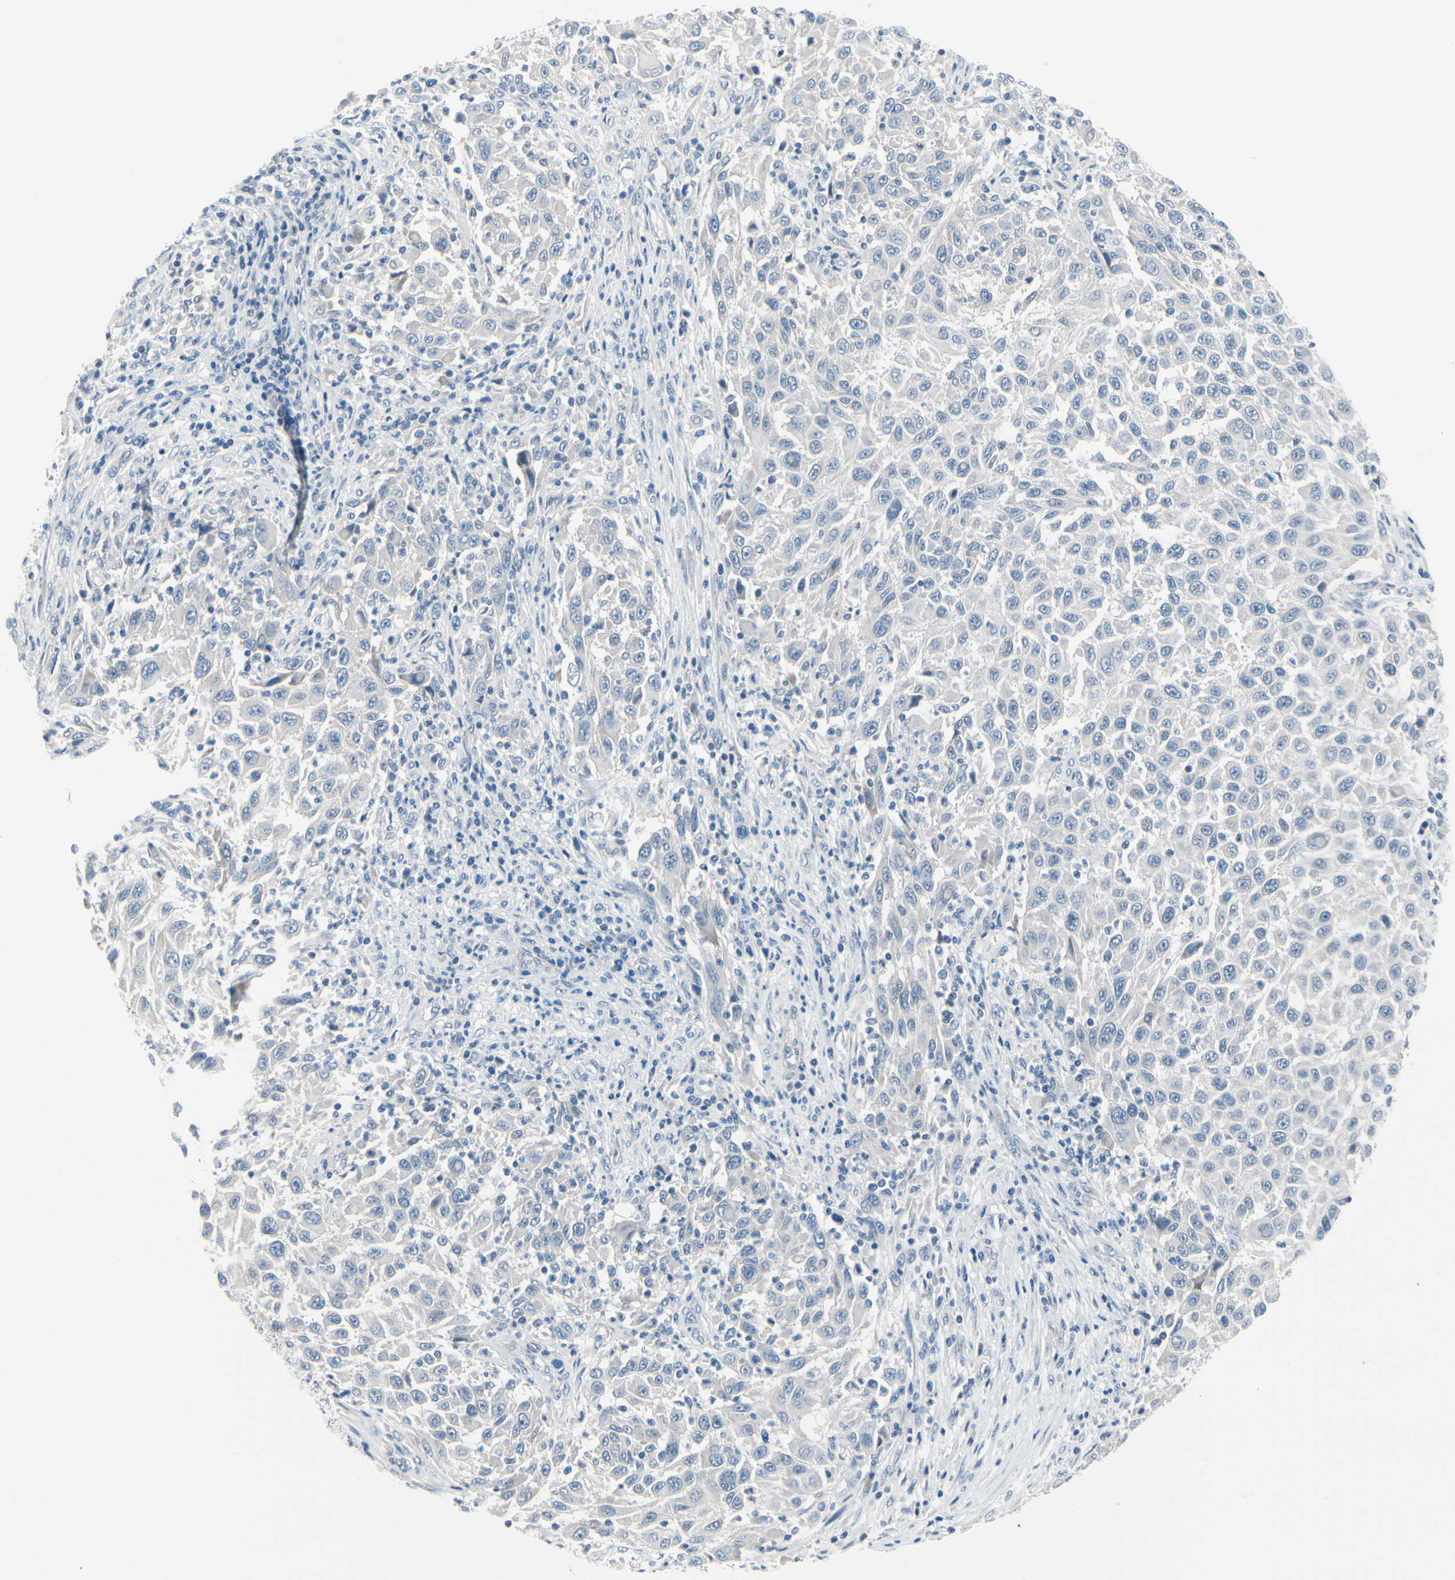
{"staining": {"intensity": "negative", "quantity": "none", "location": "none"}, "tissue": "melanoma", "cell_type": "Tumor cells", "image_type": "cancer", "snomed": [{"axis": "morphology", "description": "Malignant melanoma, Metastatic site"}, {"axis": "topography", "description": "Lymph node"}], "caption": "Tumor cells are negative for brown protein staining in melanoma.", "gene": "PGR", "patient": {"sex": "male", "age": 61}}